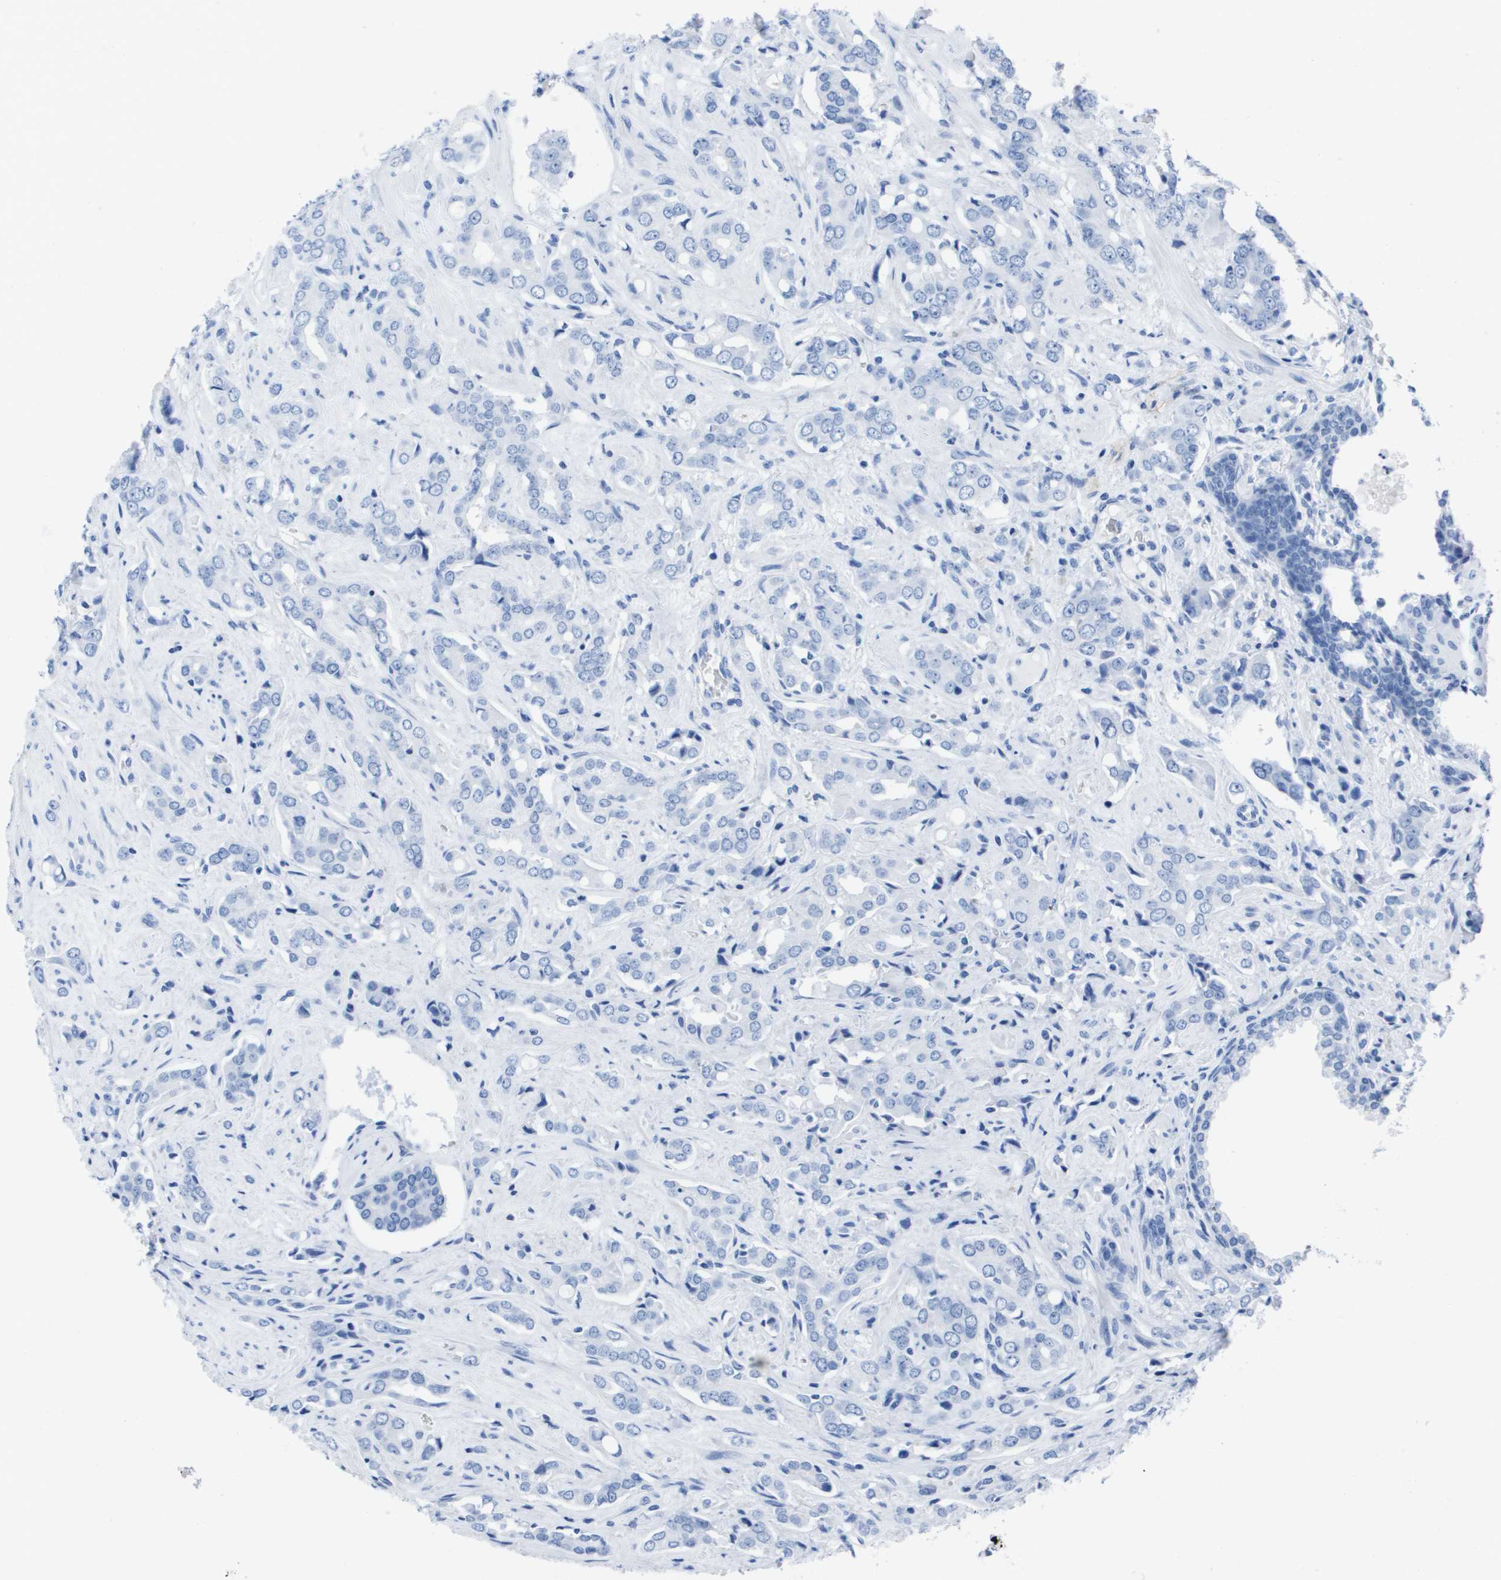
{"staining": {"intensity": "negative", "quantity": "none", "location": "none"}, "tissue": "prostate cancer", "cell_type": "Tumor cells", "image_type": "cancer", "snomed": [{"axis": "morphology", "description": "Adenocarcinoma, High grade"}, {"axis": "topography", "description": "Prostate"}], "caption": "Tumor cells are negative for brown protein staining in prostate cancer (adenocarcinoma (high-grade)).", "gene": "KCNA3", "patient": {"sex": "male", "age": 52}}